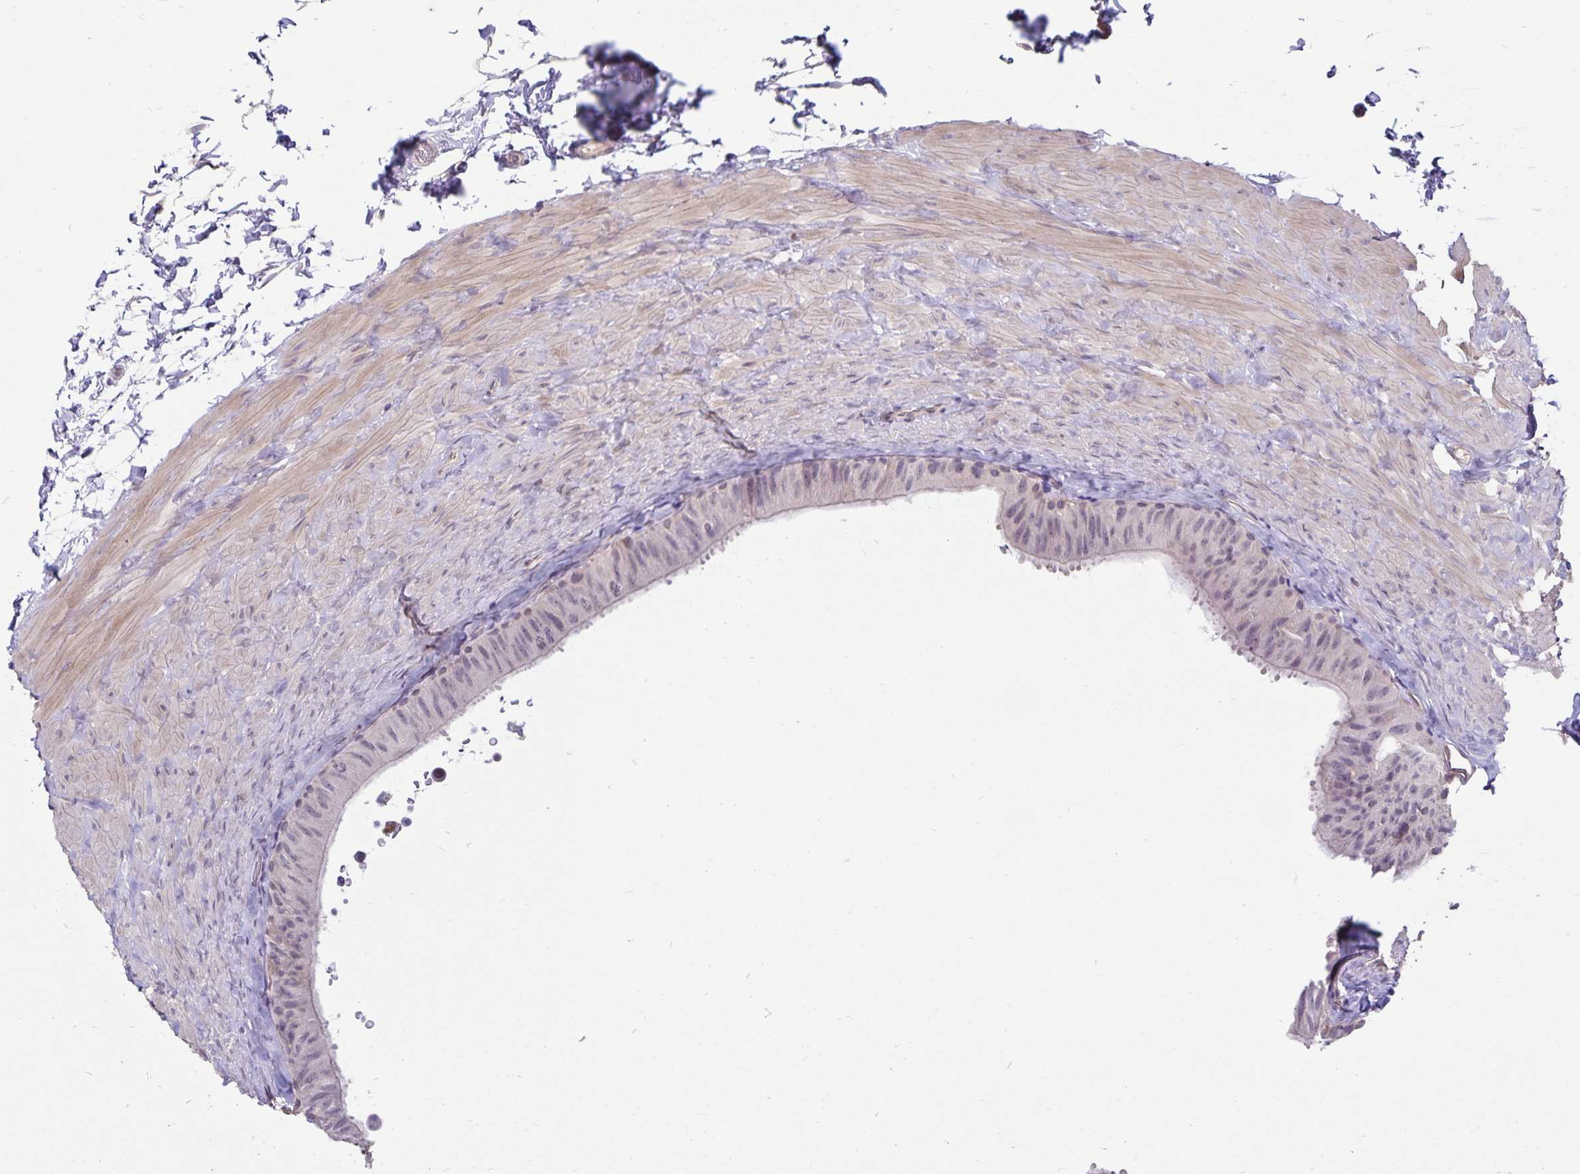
{"staining": {"intensity": "weak", "quantity": "<25%", "location": "cytoplasmic/membranous,nuclear"}, "tissue": "epididymis", "cell_type": "Glandular cells", "image_type": "normal", "snomed": [{"axis": "morphology", "description": "Normal tissue, NOS"}, {"axis": "topography", "description": "Epididymis, spermatic cord, NOS"}, {"axis": "topography", "description": "Epididymis"}], "caption": "Glandular cells show no significant staining in benign epididymis.", "gene": "CDKN2B", "patient": {"sex": "male", "age": 31}}